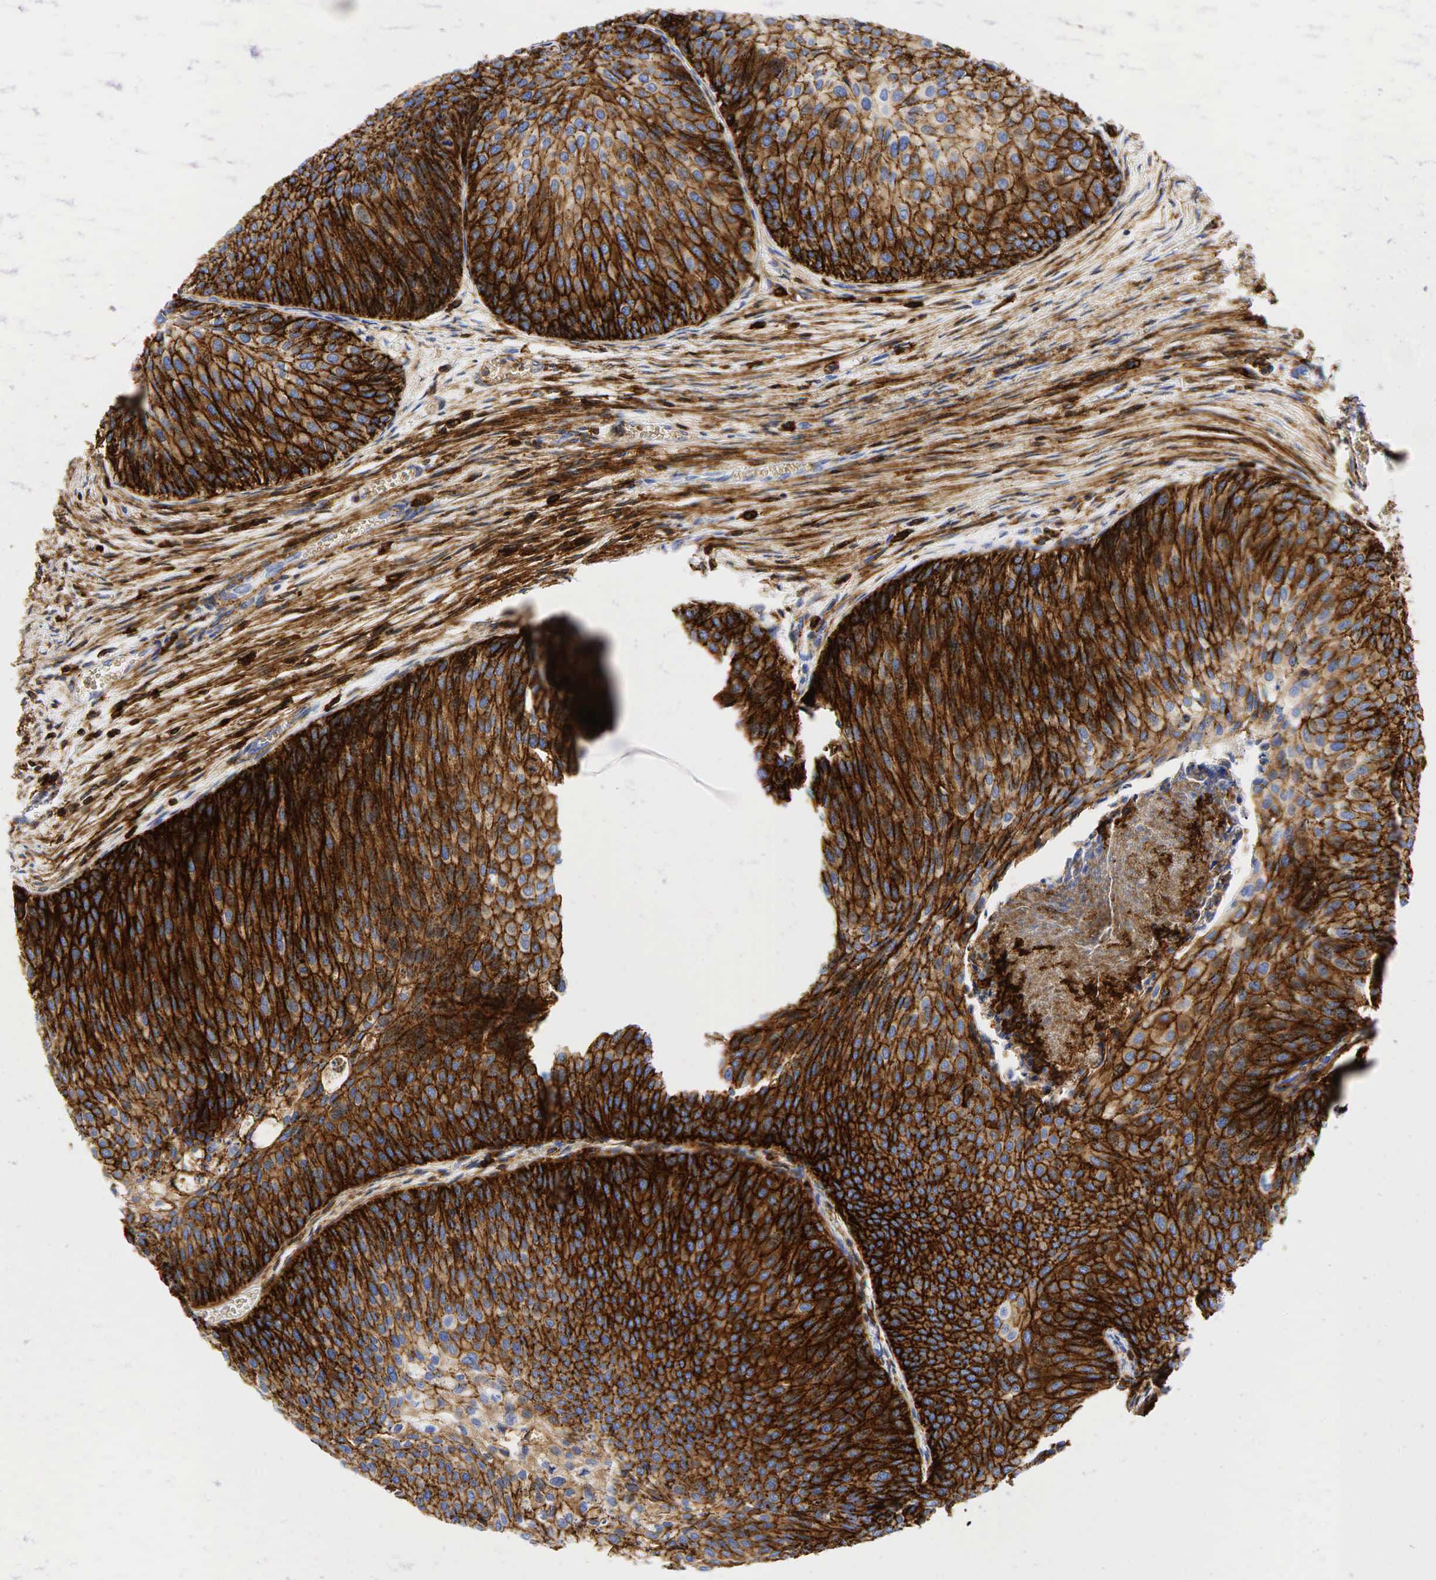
{"staining": {"intensity": "moderate", "quantity": ">75%", "location": "cytoplasmic/membranous"}, "tissue": "urothelial cancer", "cell_type": "Tumor cells", "image_type": "cancer", "snomed": [{"axis": "morphology", "description": "Urothelial carcinoma, Low grade"}, {"axis": "topography", "description": "Urinary bladder"}], "caption": "Immunohistochemical staining of human low-grade urothelial carcinoma shows medium levels of moderate cytoplasmic/membranous positivity in about >75% of tumor cells. (IHC, brightfield microscopy, high magnification).", "gene": "CD44", "patient": {"sex": "male", "age": 84}}